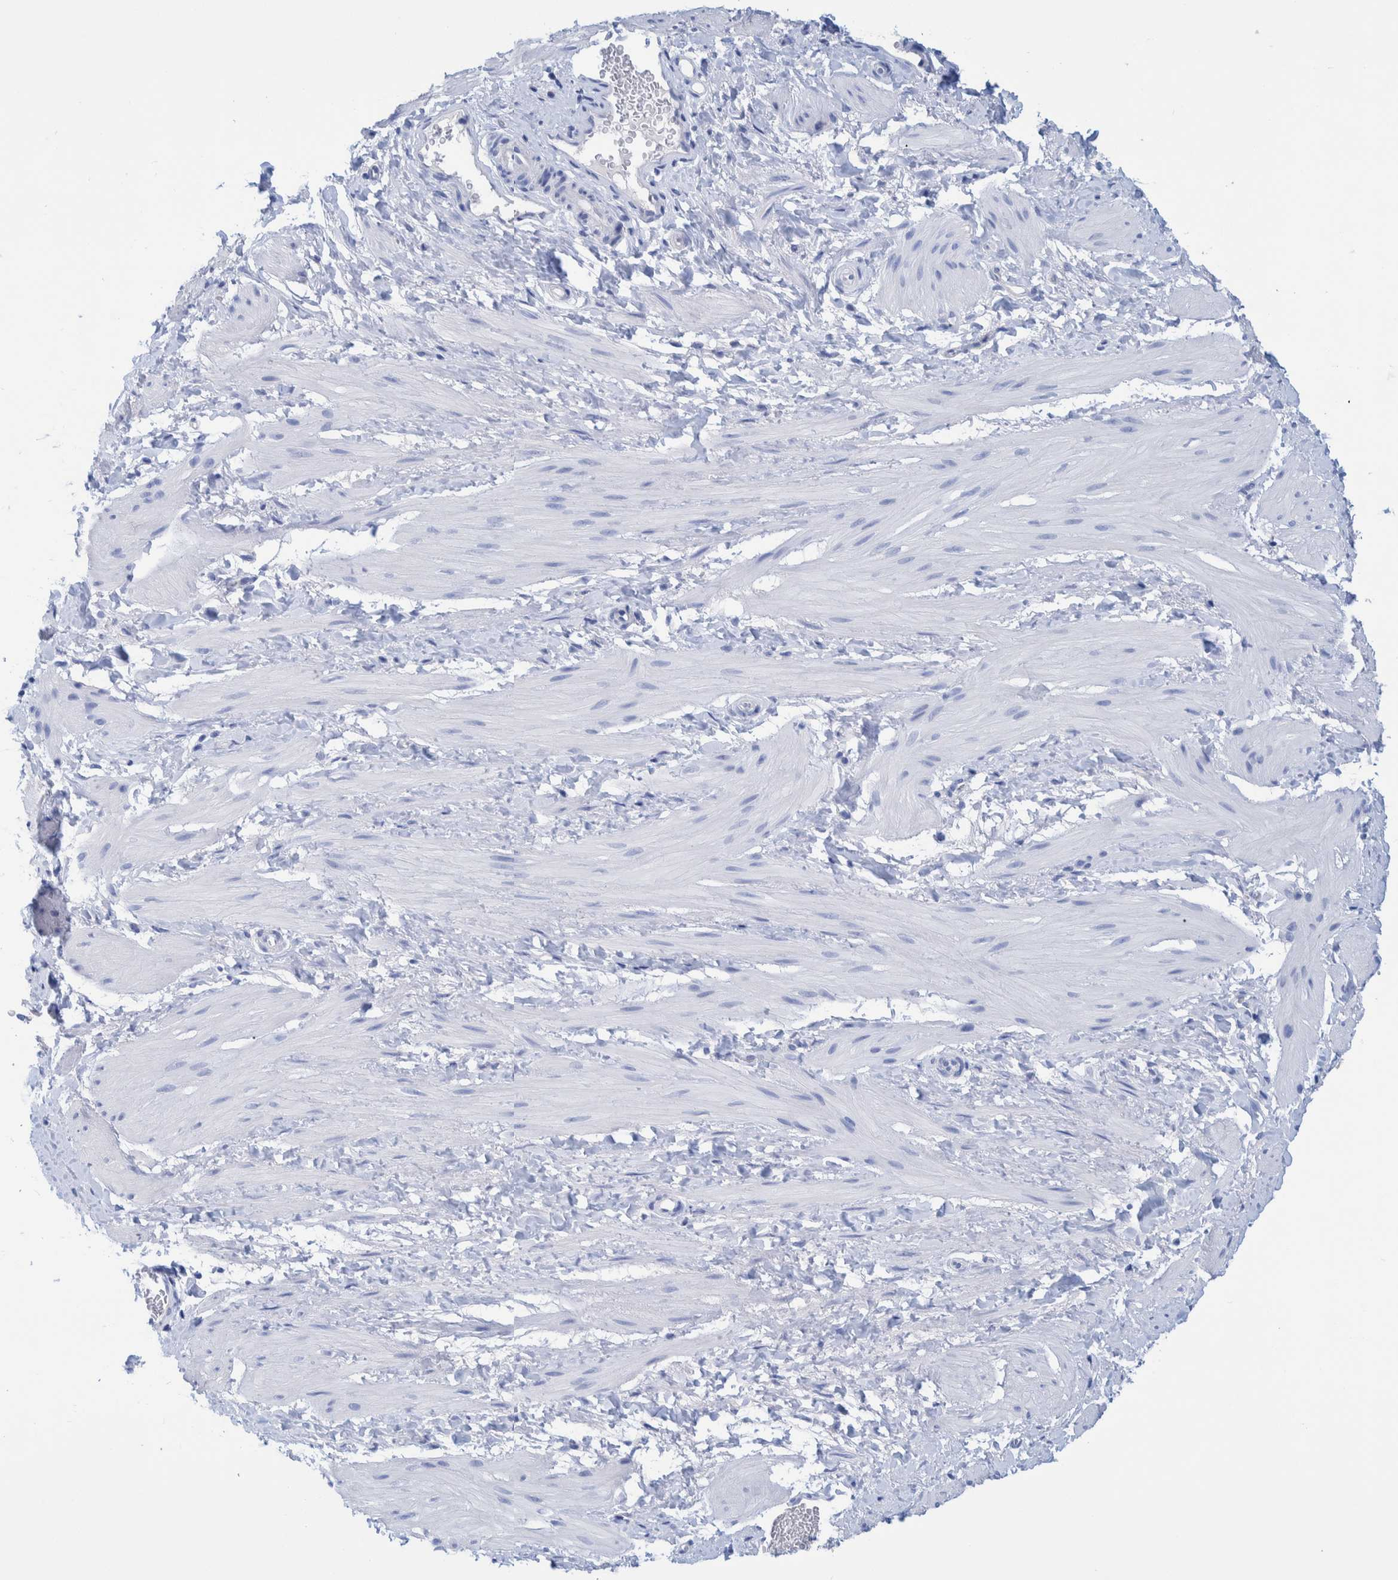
{"staining": {"intensity": "negative", "quantity": "none", "location": "none"}, "tissue": "smooth muscle", "cell_type": "Smooth muscle cells", "image_type": "normal", "snomed": [{"axis": "morphology", "description": "Normal tissue, NOS"}, {"axis": "topography", "description": "Smooth muscle"}], "caption": "Immunohistochemistry image of normal human smooth muscle stained for a protein (brown), which exhibits no positivity in smooth muscle cells. (DAB immunohistochemistry, high magnification).", "gene": "PERP", "patient": {"sex": "male", "age": 16}}